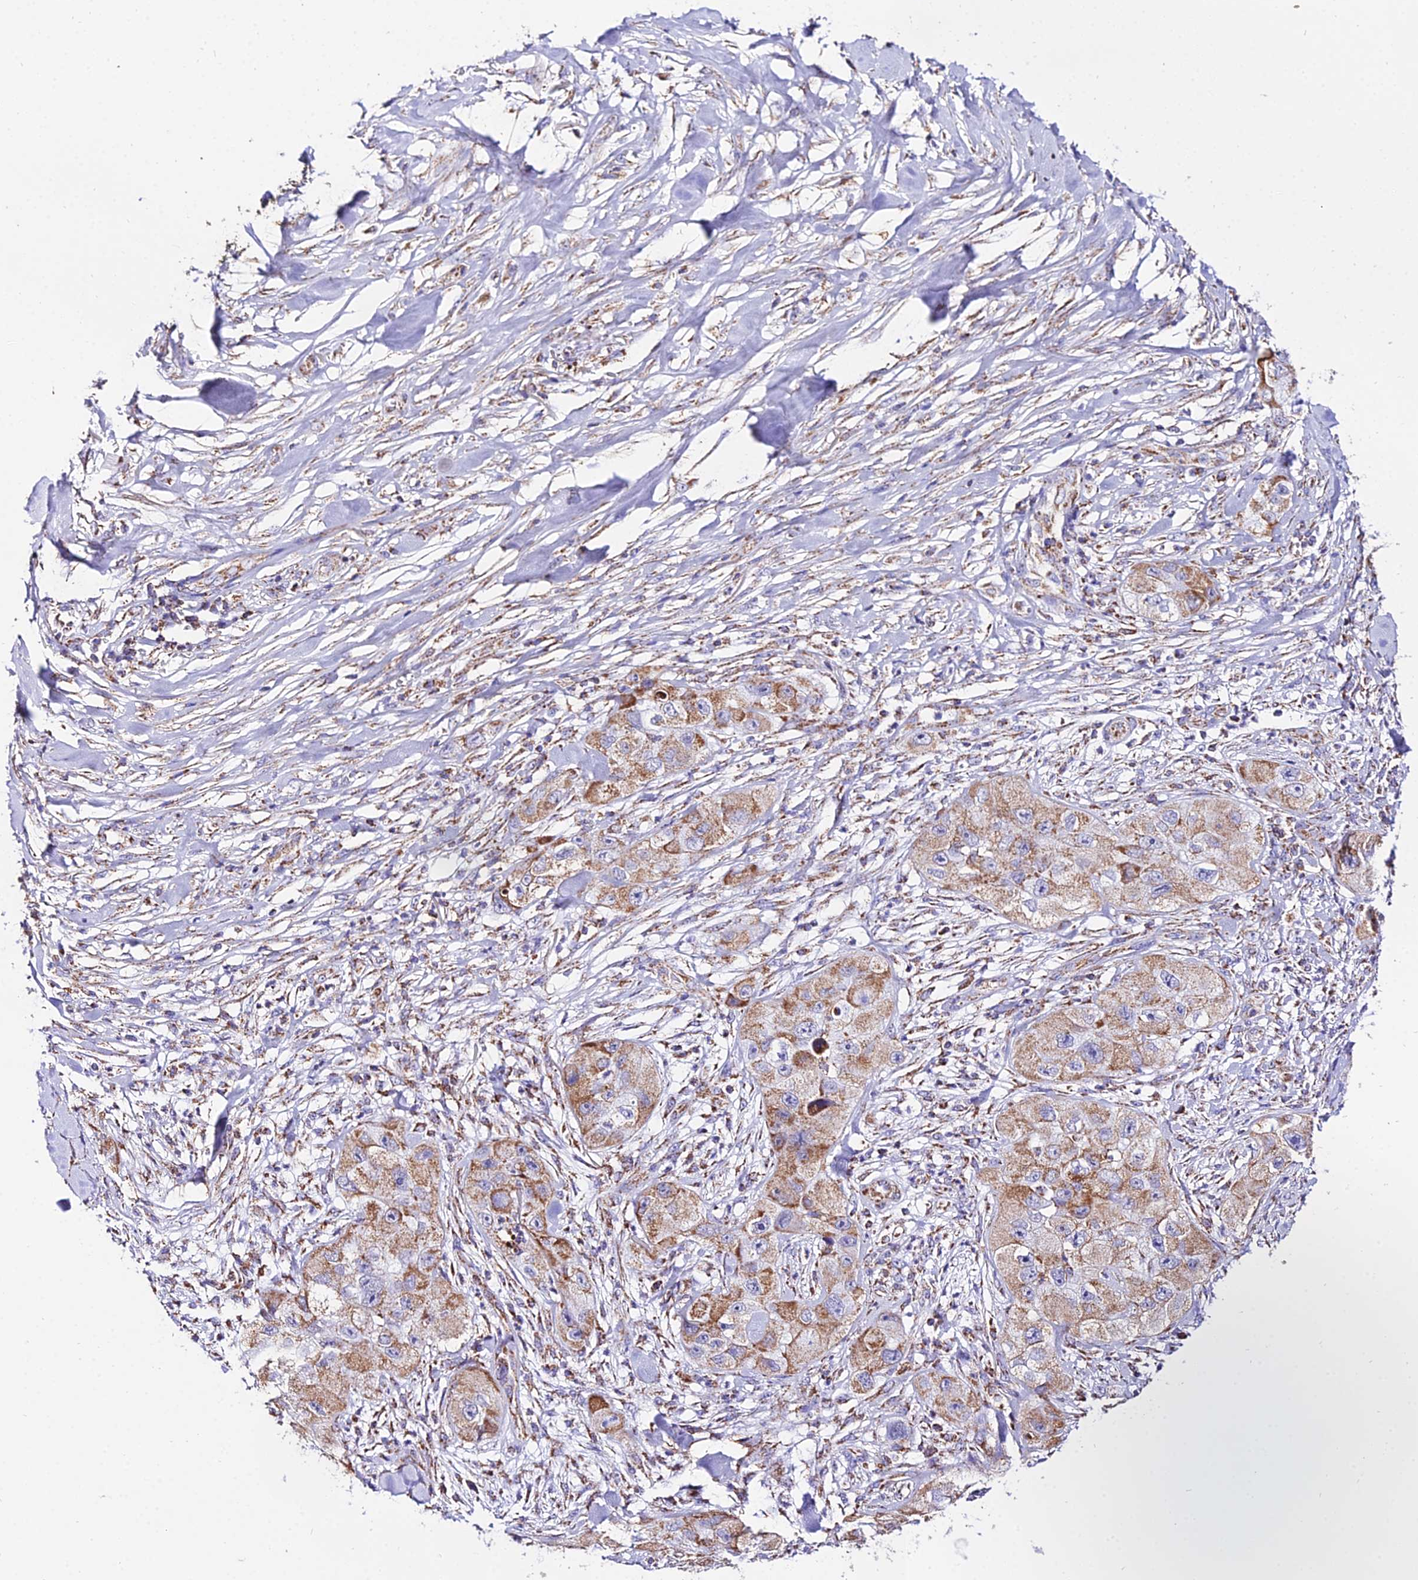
{"staining": {"intensity": "moderate", "quantity": ">75%", "location": "cytoplasmic/membranous"}, "tissue": "skin cancer", "cell_type": "Tumor cells", "image_type": "cancer", "snomed": [{"axis": "morphology", "description": "Squamous cell carcinoma, NOS"}, {"axis": "topography", "description": "Skin"}, {"axis": "topography", "description": "Subcutis"}], "caption": "Skin cancer stained with a protein marker demonstrates moderate staining in tumor cells.", "gene": "ATP5PD", "patient": {"sex": "male", "age": 73}}